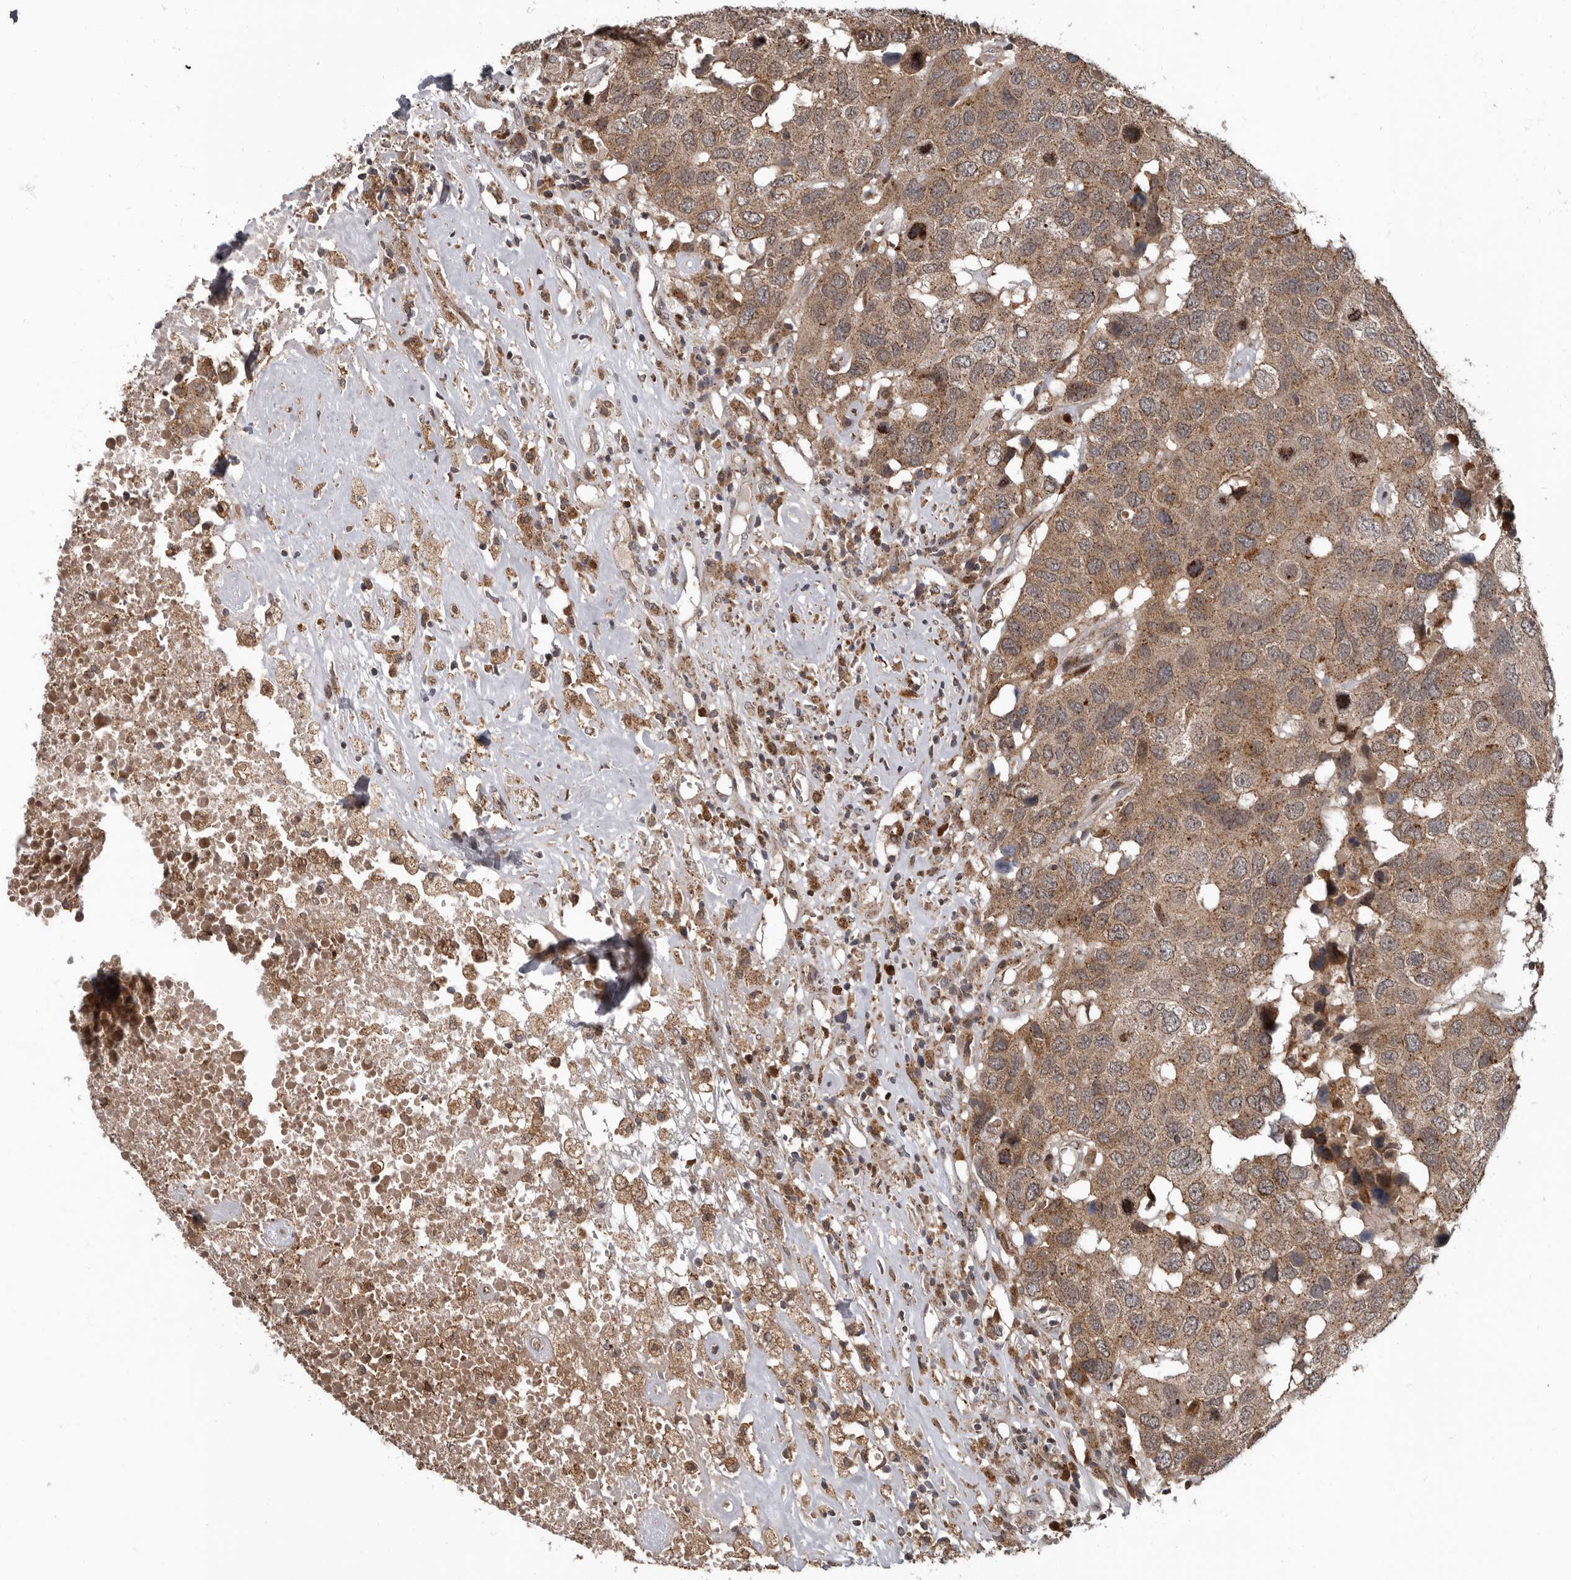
{"staining": {"intensity": "moderate", "quantity": ">75%", "location": "cytoplasmic/membranous"}, "tissue": "head and neck cancer", "cell_type": "Tumor cells", "image_type": "cancer", "snomed": [{"axis": "morphology", "description": "Squamous cell carcinoma, NOS"}, {"axis": "topography", "description": "Head-Neck"}], "caption": "This image exhibits immunohistochemistry (IHC) staining of head and neck squamous cell carcinoma, with medium moderate cytoplasmic/membranous staining in approximately >75% of tumor cells.", "gene": "FGFR4", "patient": {"sex": "male", "age": 66}}